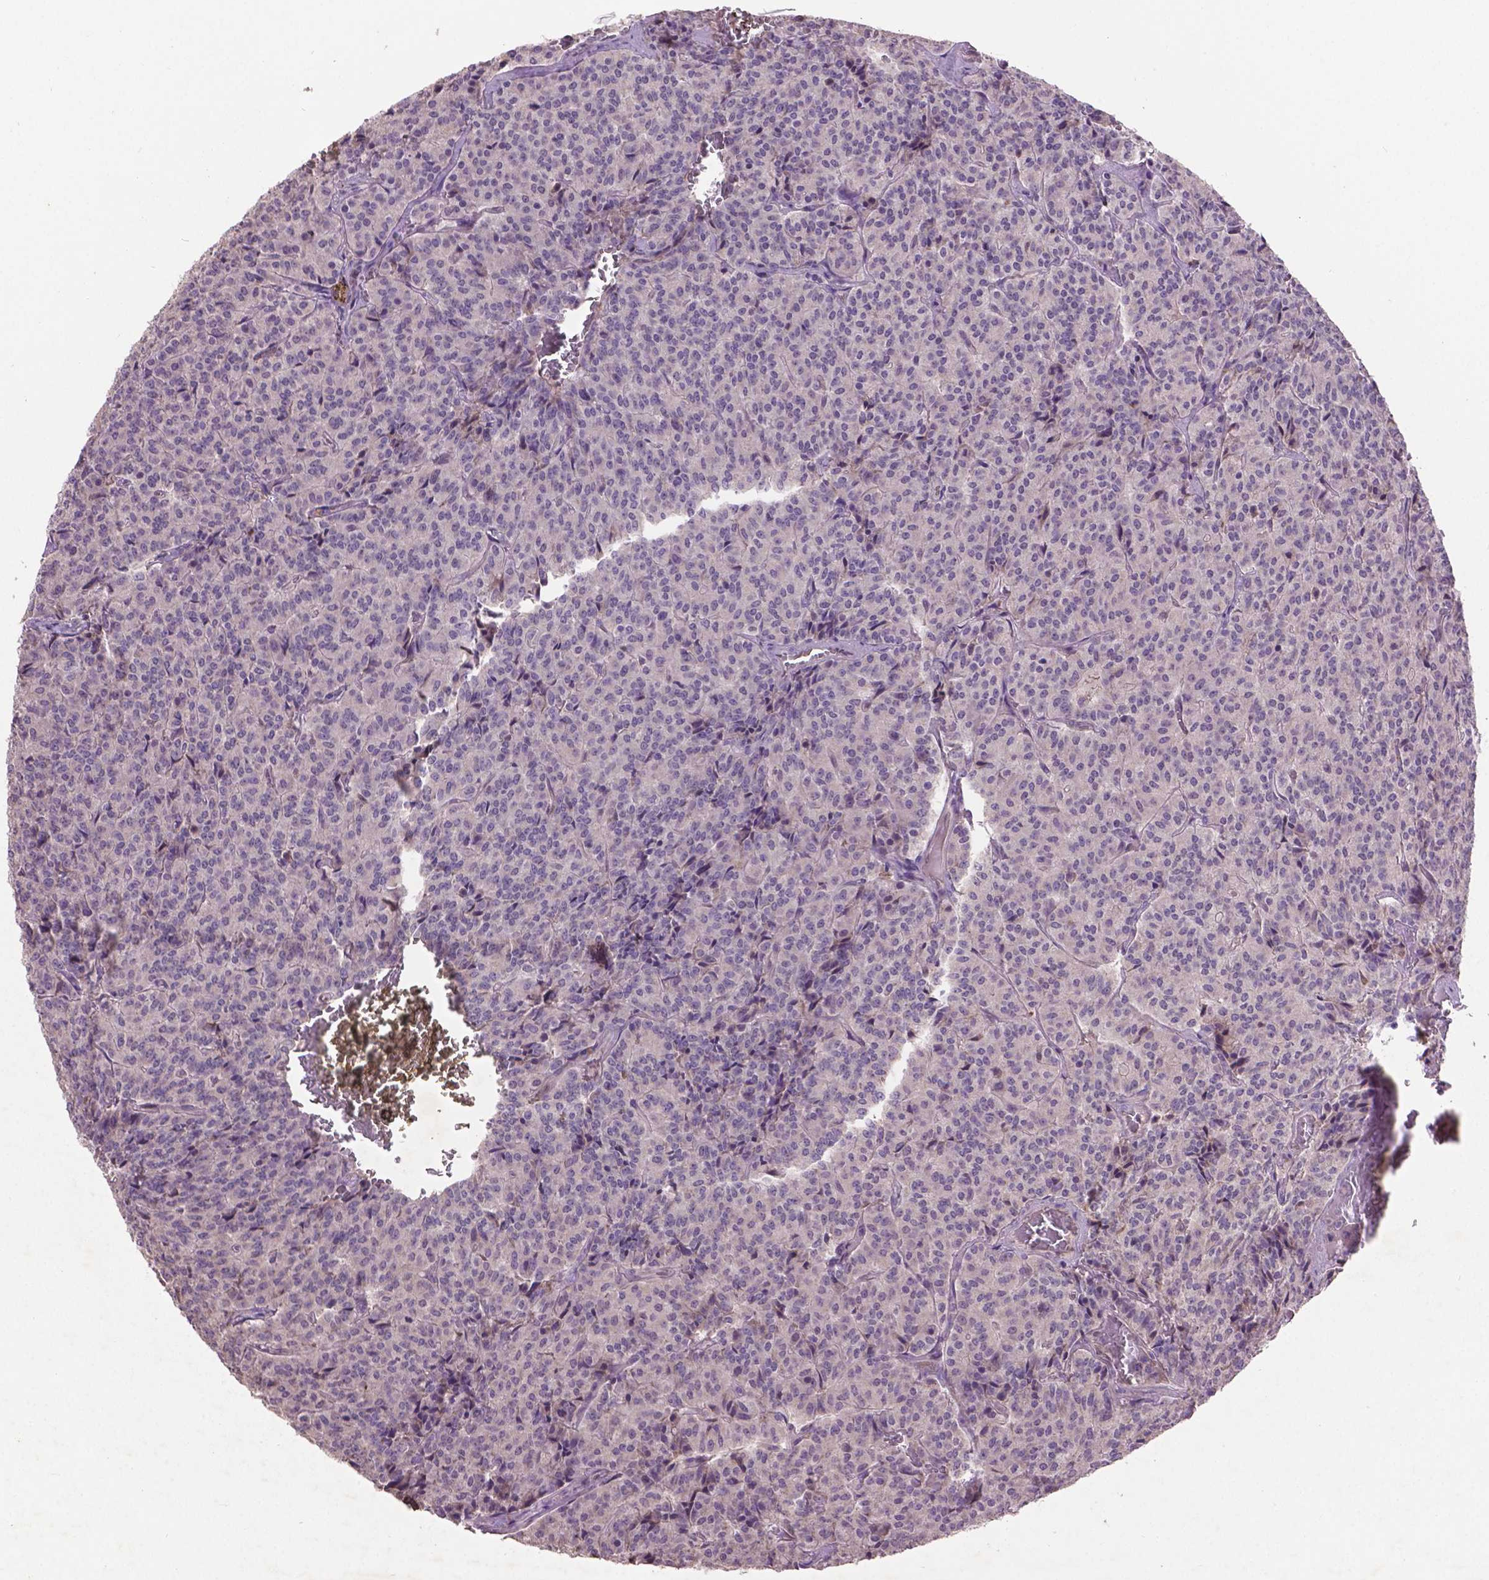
{"staining": {"intensity": "negative", "quantity": "none", "location": "none"}, "tissue": "carcinoid", "cell_type": "Tumor cells", "image_type": "cancer", "snomed": [{"axis": "morphology", "description": "Carcinoid, malignant, NOS"}, {"axis": "topography", "description": "Lung"}], "caption": "Tumor cells show no significant protein expression in carcinoid.", "gene": "SOX17", "patient": {"sex": "male", "age": 70}}